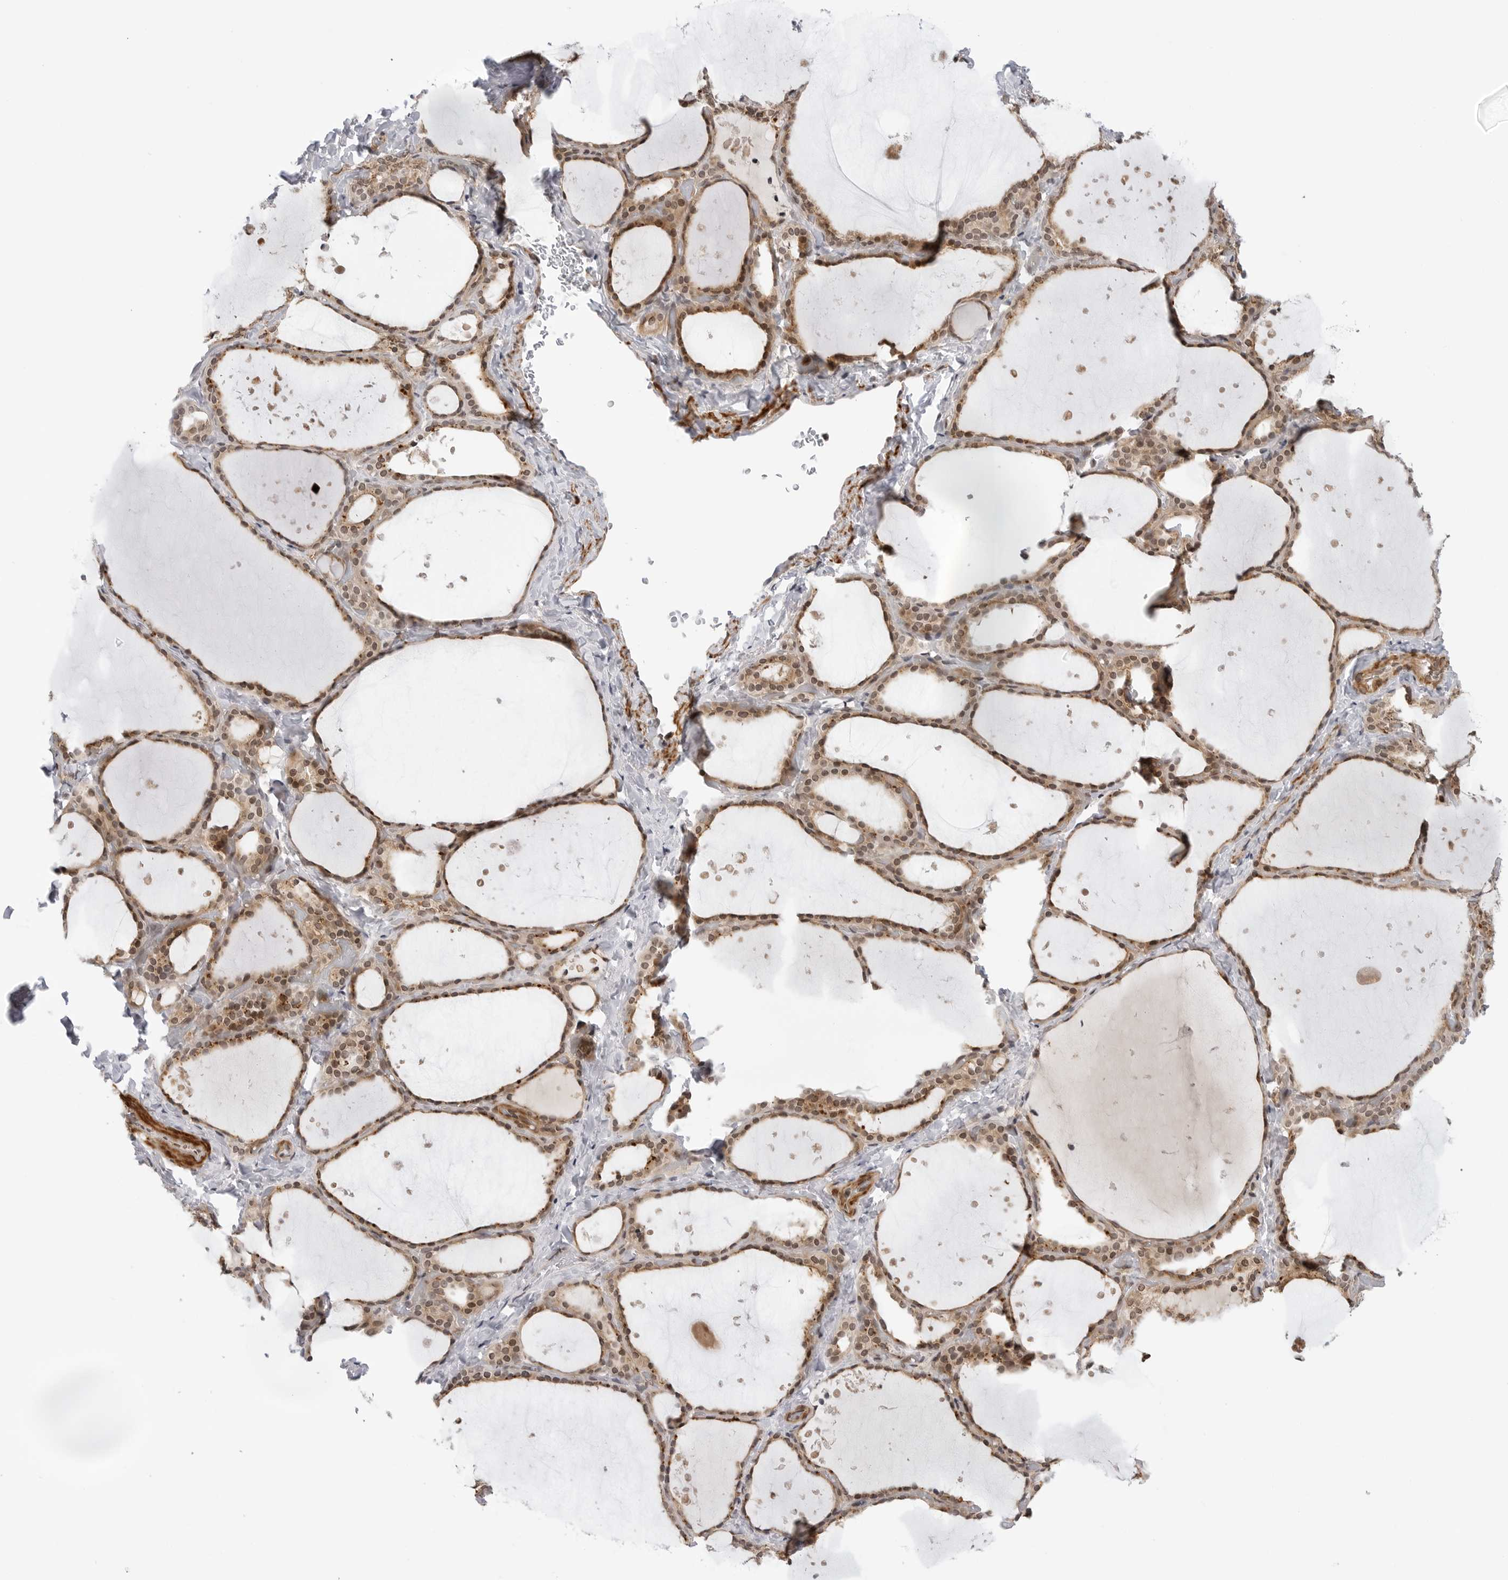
{"staining": {"intensity": "moderate", "quantity": ">75%", "location": "cytoplasmic/membranous,nuclear"}, "tissue": "thyroid gland", "cell_type": "Glandular cells", "image_type": "normal", "snomed": [{"axis": "morphology", "description": "Normal tissue, NOS"}, {"axis": "topography", "description": "Thyroid gland"}], "caption": "Brown immunohistochemical staining in normal thyroid gland exhibits moderate cytoplasmic/membranous,nuclear expression in about >75% of glandular cells.", "gene": "MAP2K5", "patient": {"sex": "female", "age": 44}}